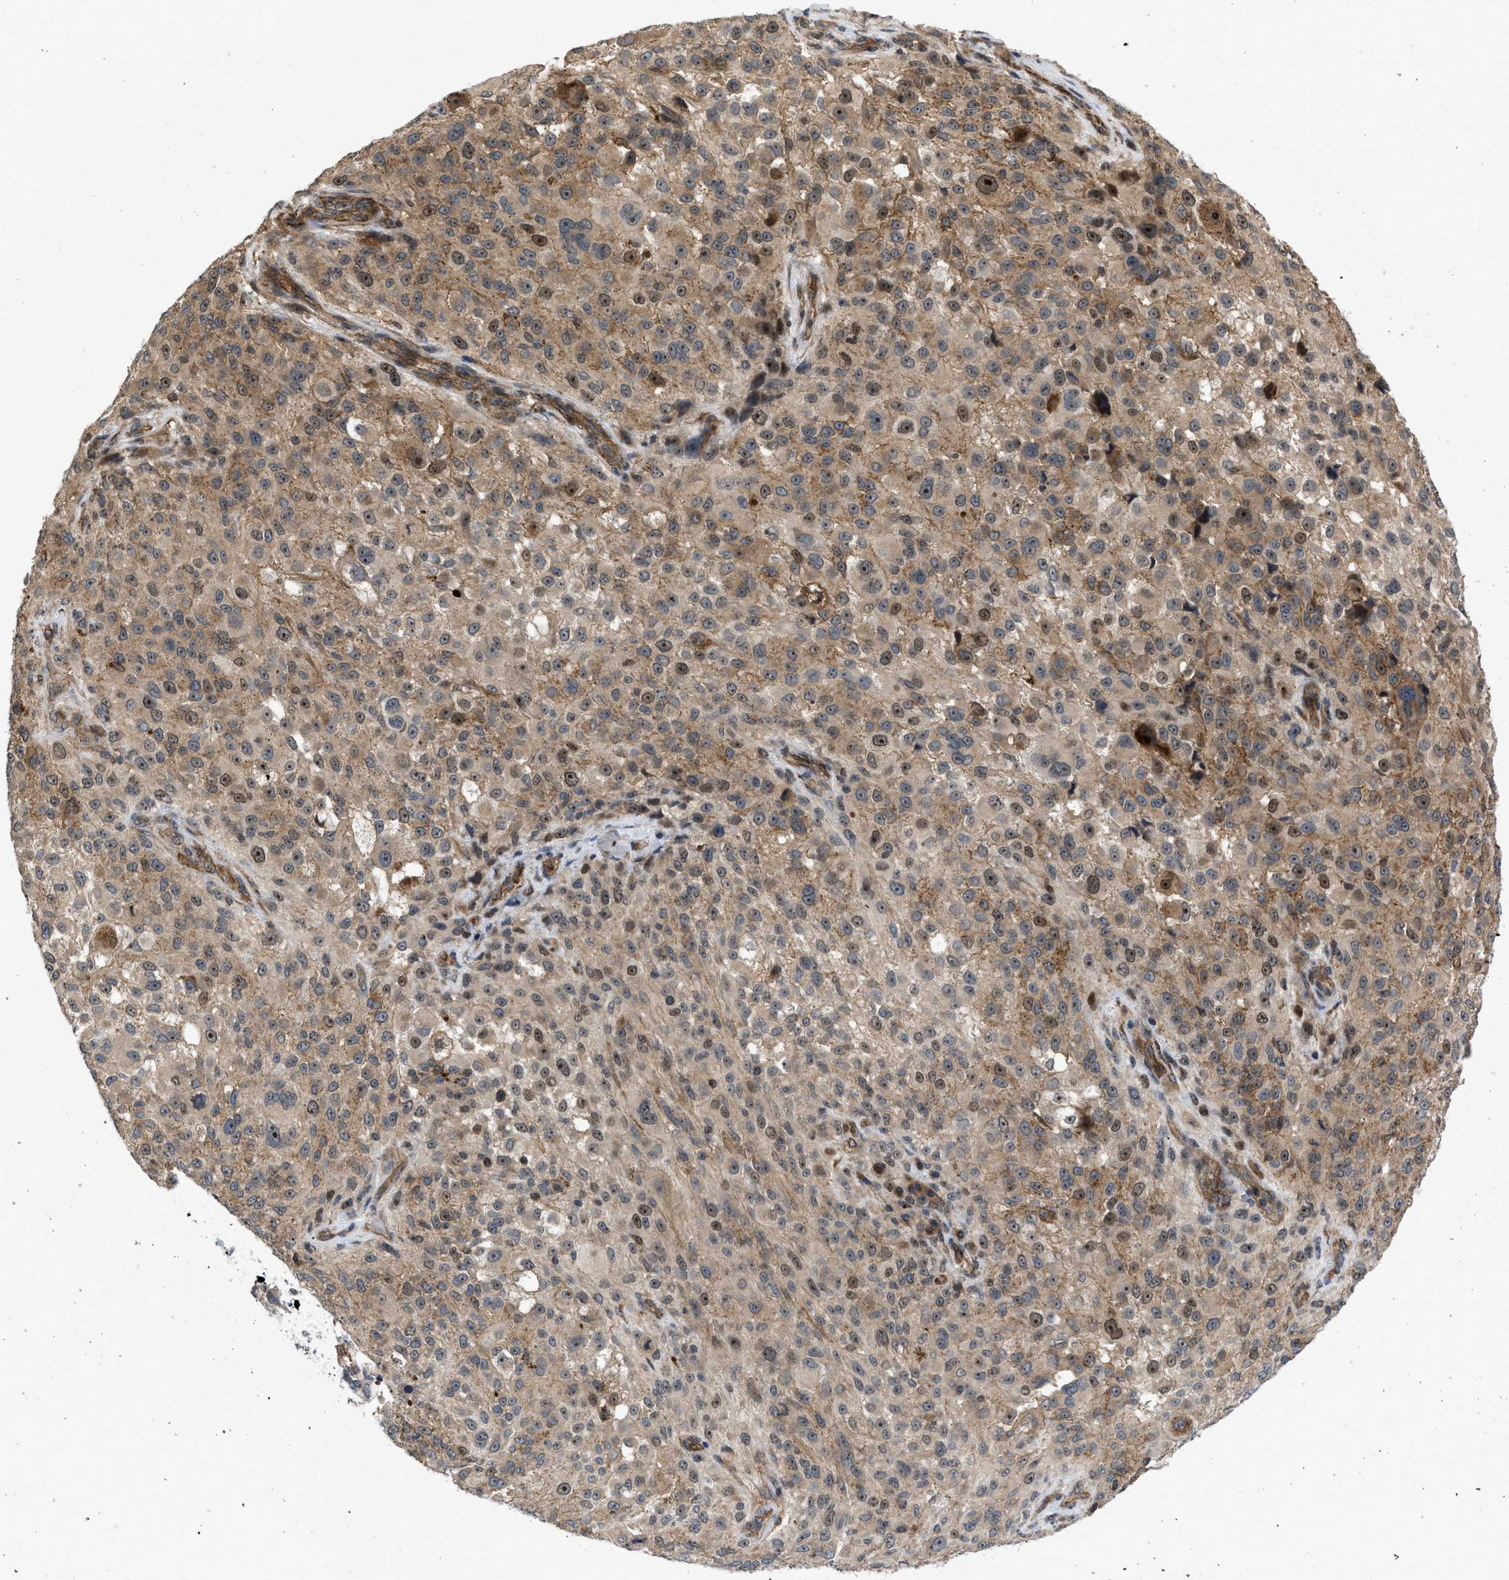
{"staining": {"intensity": "moderate", "quantity": ">75%", "location": "cytoplasmic/membranous,nuclear"}, "tissue": "melanoma", "cell_type": "Tumor cells", "image_type": "cancer", "snomed": [{"axis": "morphology", "description": "Necrosis, NOS"}, {"axis": "morphology", "description": "Malignant melanoma, NOS"}, {"axis": "topography", "description": "Skin"}], "caption": "Immunohistochemical staining of human melanoma displays medium levels of moderate cytoplasmic/membranous and nuclear protein staining in approximately >75% of tumor cells.", "gene": "GPATCH2L", "patient": {"sex": "female", "age": 87}}